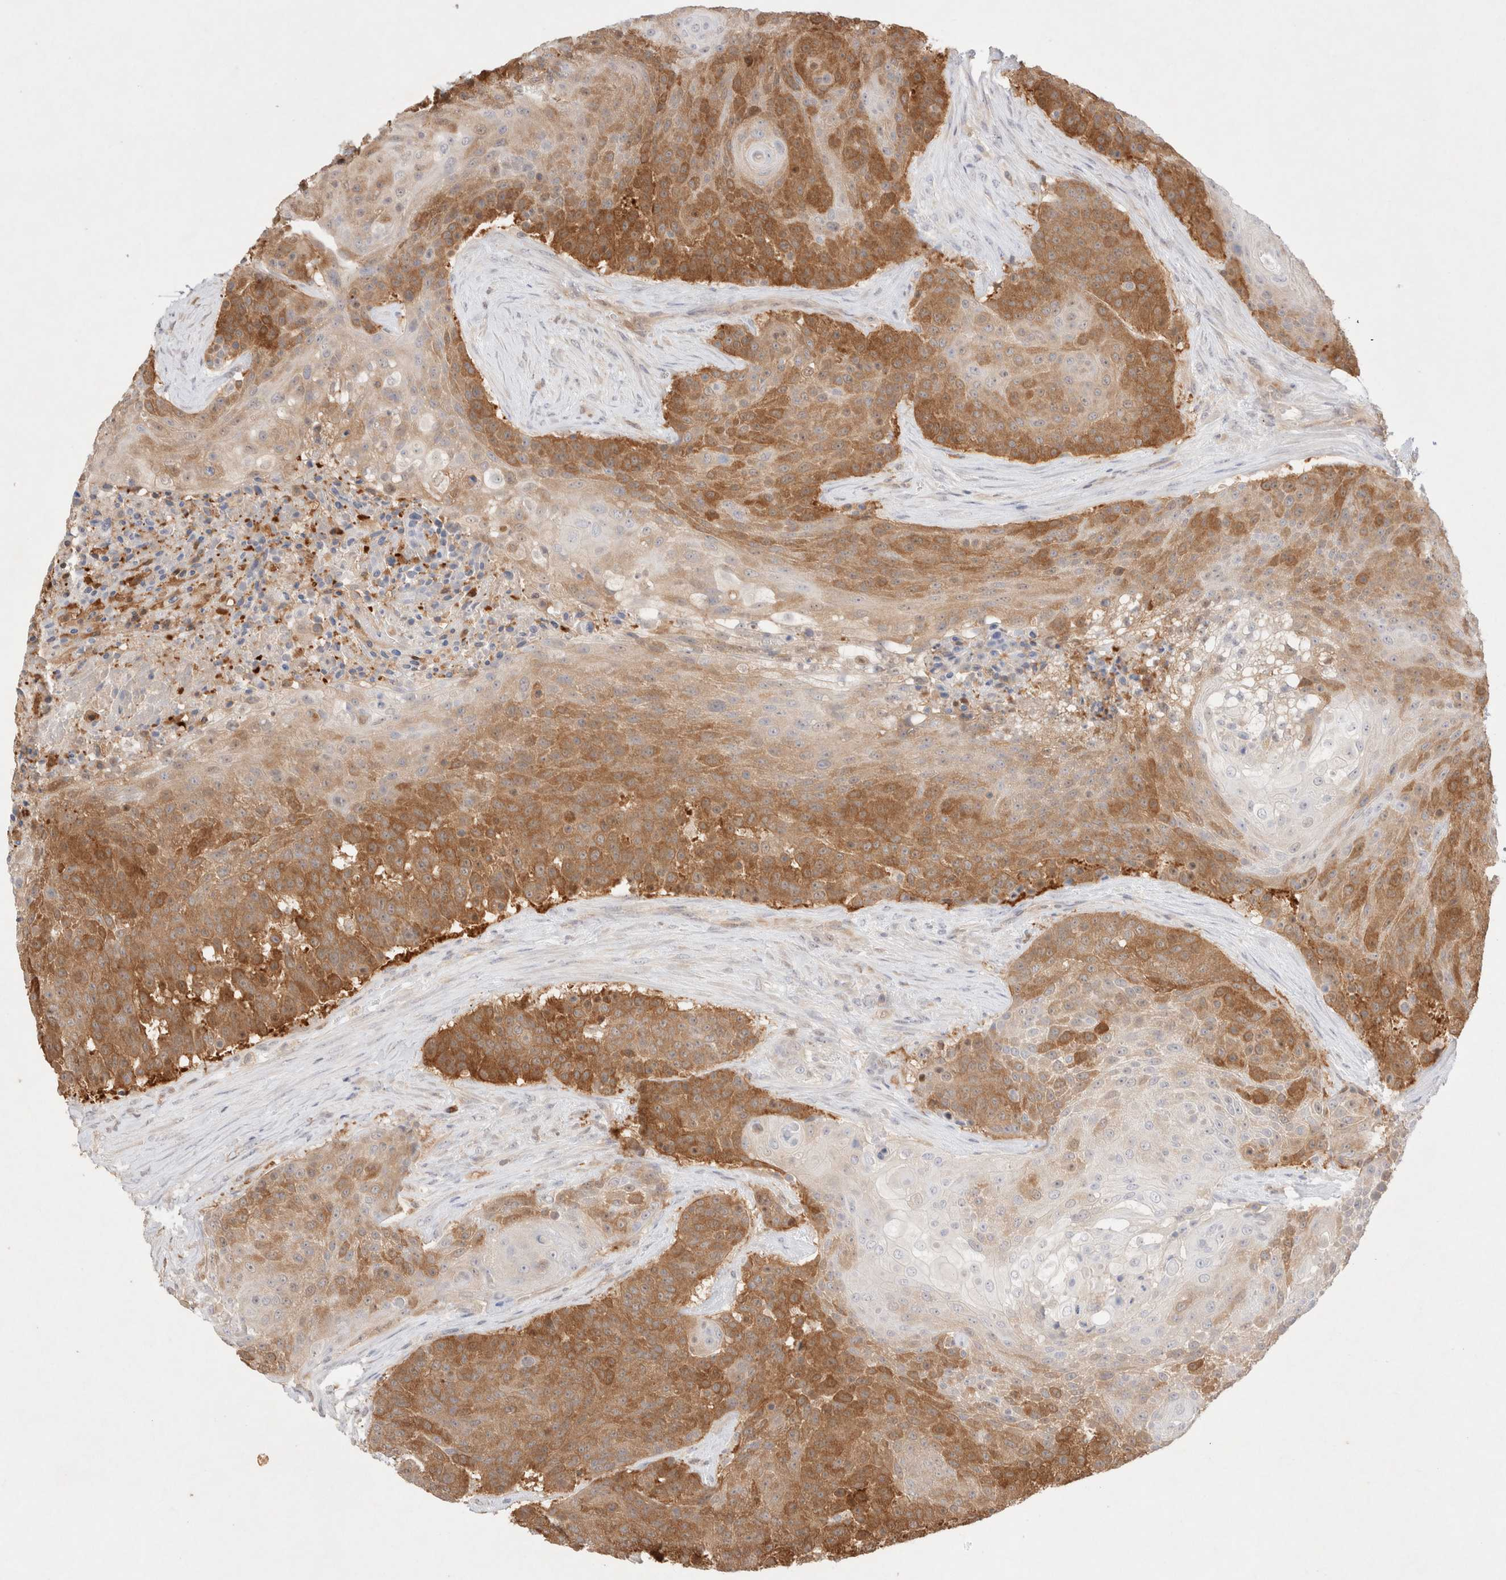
{"staining": {"intensity": "moderate", "quantity": ">75%", "location": "cytoplasmic/membranous"}, "tissue": "urothelial cancer", "cell_type": "Tumor cells", "image_type": "cancer", "snomed": [{"axis": "morphology", "description": "Urothelial carcinoma, High grade"}, {"axis": "topography", "description": "Urinary bladder"}], "caption": "Human high-grade urothelial carcinoma stained for a protein (brown) demonstrates moderate cytoplasmic/membranous positive staining in about >75% of tumor cells.", "gene": "STARD10", "patient": {"sex": "female", "age": 63}}